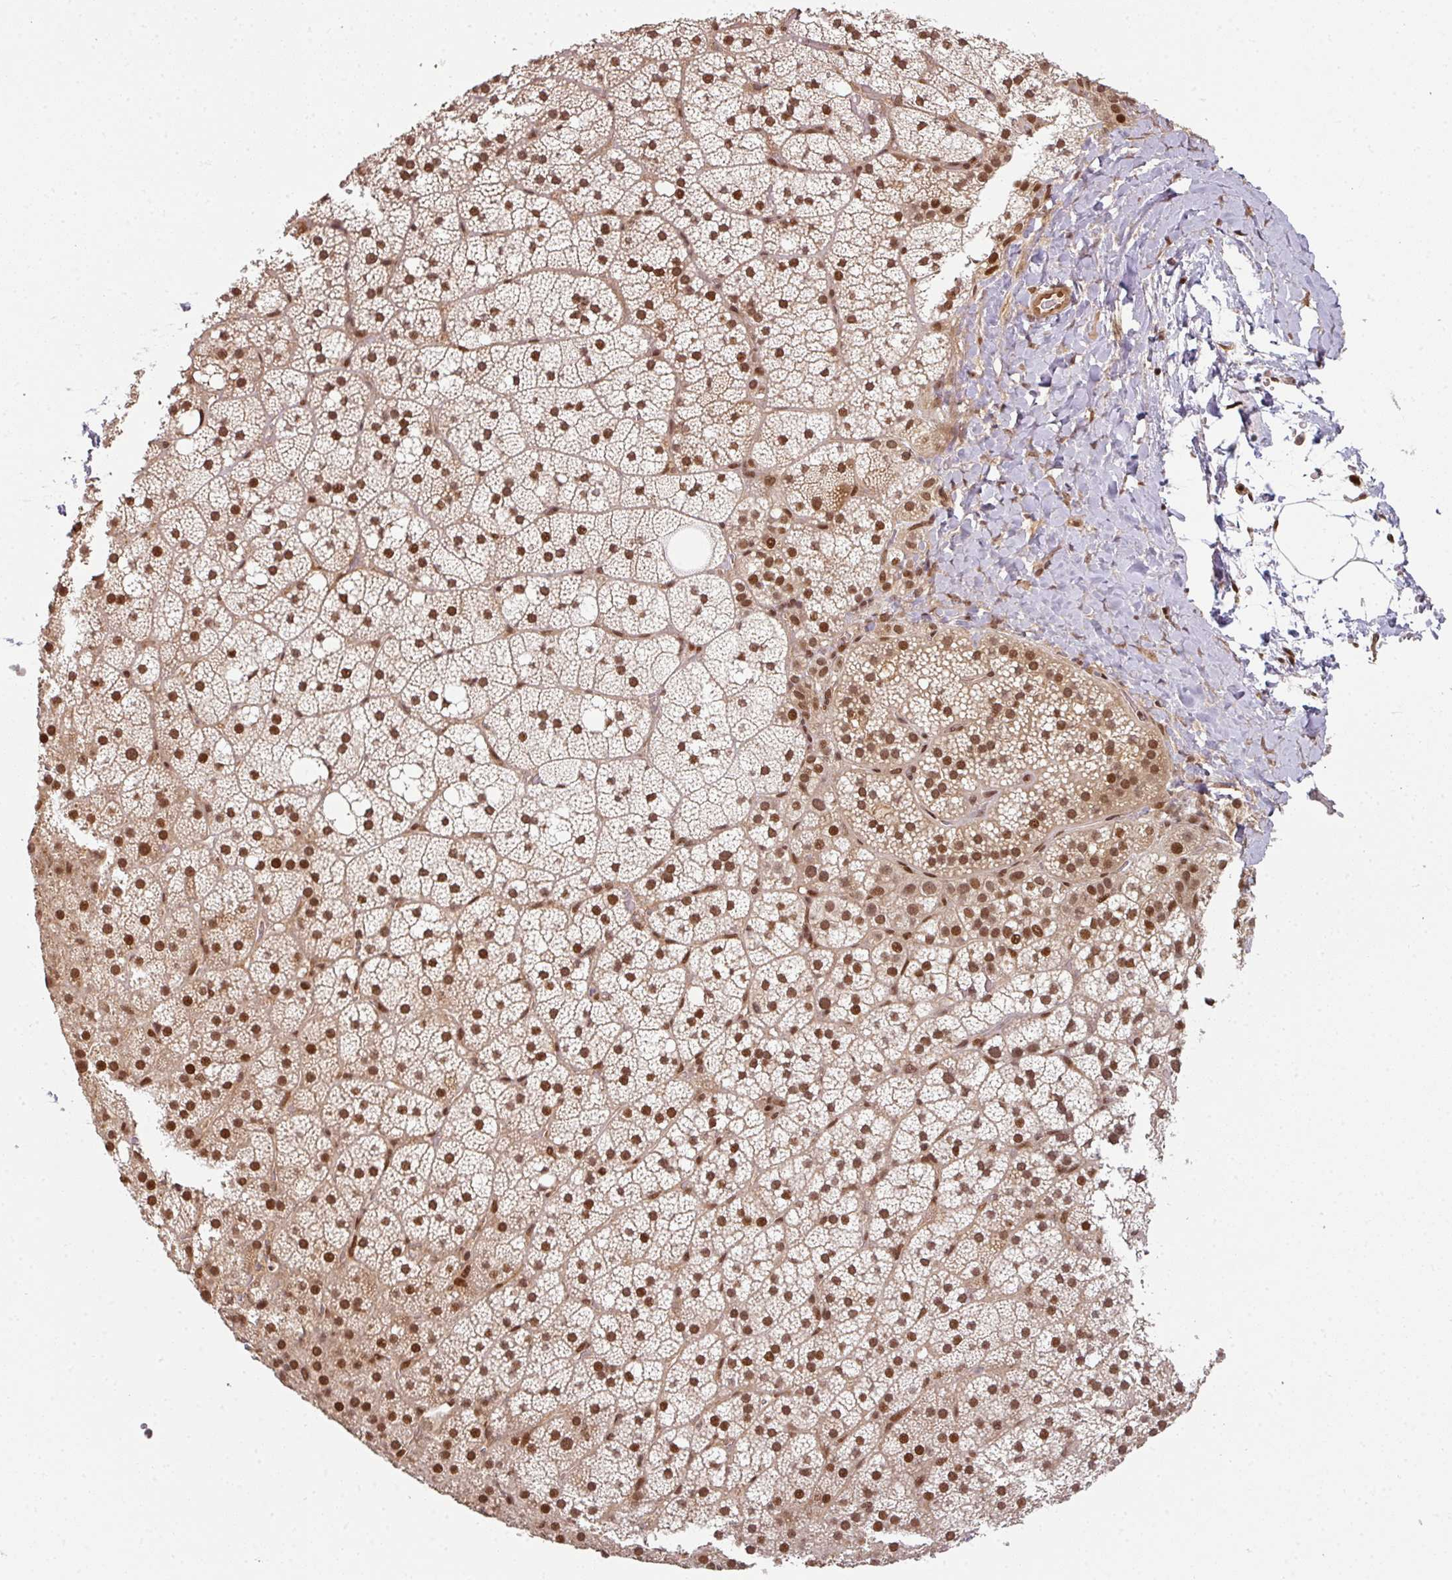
{"staining": {"intensity": "moderate", "quantity": ">75%", "location": "nuclear"}, "tissue": "adrenal gland", "cell_type": "Glandular cells", "image_type": "normal", "snomed": [{"axis": "morphology", "description": "Normal tissue, NOS"}, {"axis": "topography", "description": "Adrenal gland"}], "caption": "IHC image of benign human adrenal gland stained for a protein (brown), which displays medium levels of moderate nuclear positivity in approximately >75% of glandular cells.", "gene": "SIK3", "patient": {"sex": "male", "age": 53}}